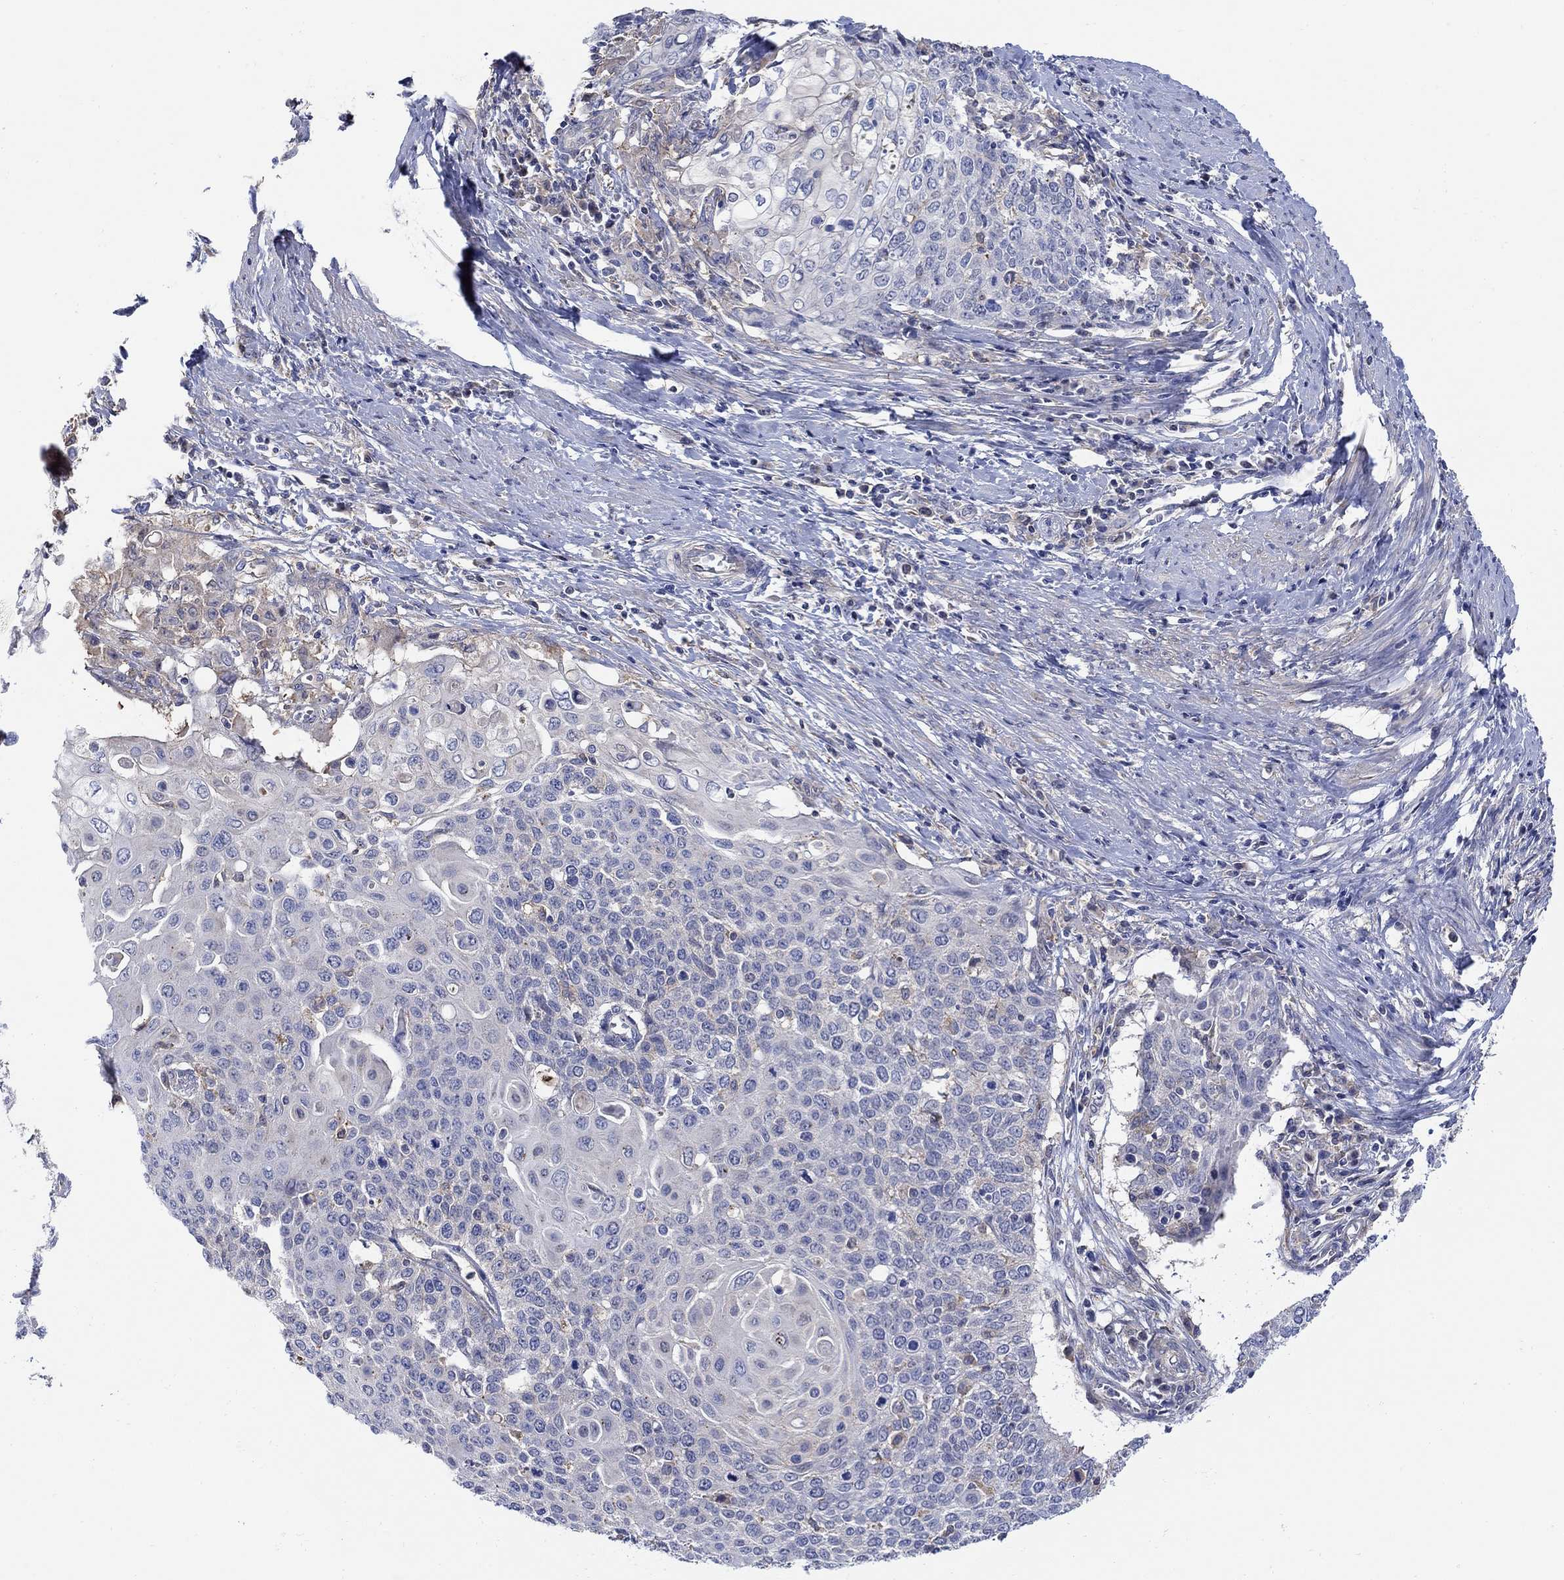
{"staining": {"intensity": "negative", "quantity": "none", "location": "none"}, "tissue": "cervical cancer", "cell_type": "Tumor cells", "image_type": "cancer", "snomed": [{"axis": "morphology", "description": "Squamous cell carcinoma, NOS"}, {"axis": "topography", "description": "Cervix"}], "caption": "An immunohistochemistry (IHC) image of cervical cancer is shown. There is no staining in tumor cells of cervical cancer. The staining was performed using DAB (3,3'-diaminobenzidine) to visualize the protein expression in brown, while the nuclei were stained in blue with hematoxylin (Magnification: 20x).", "gene": "TEKT3", "patient": {"sex": "female", "age": 39}}